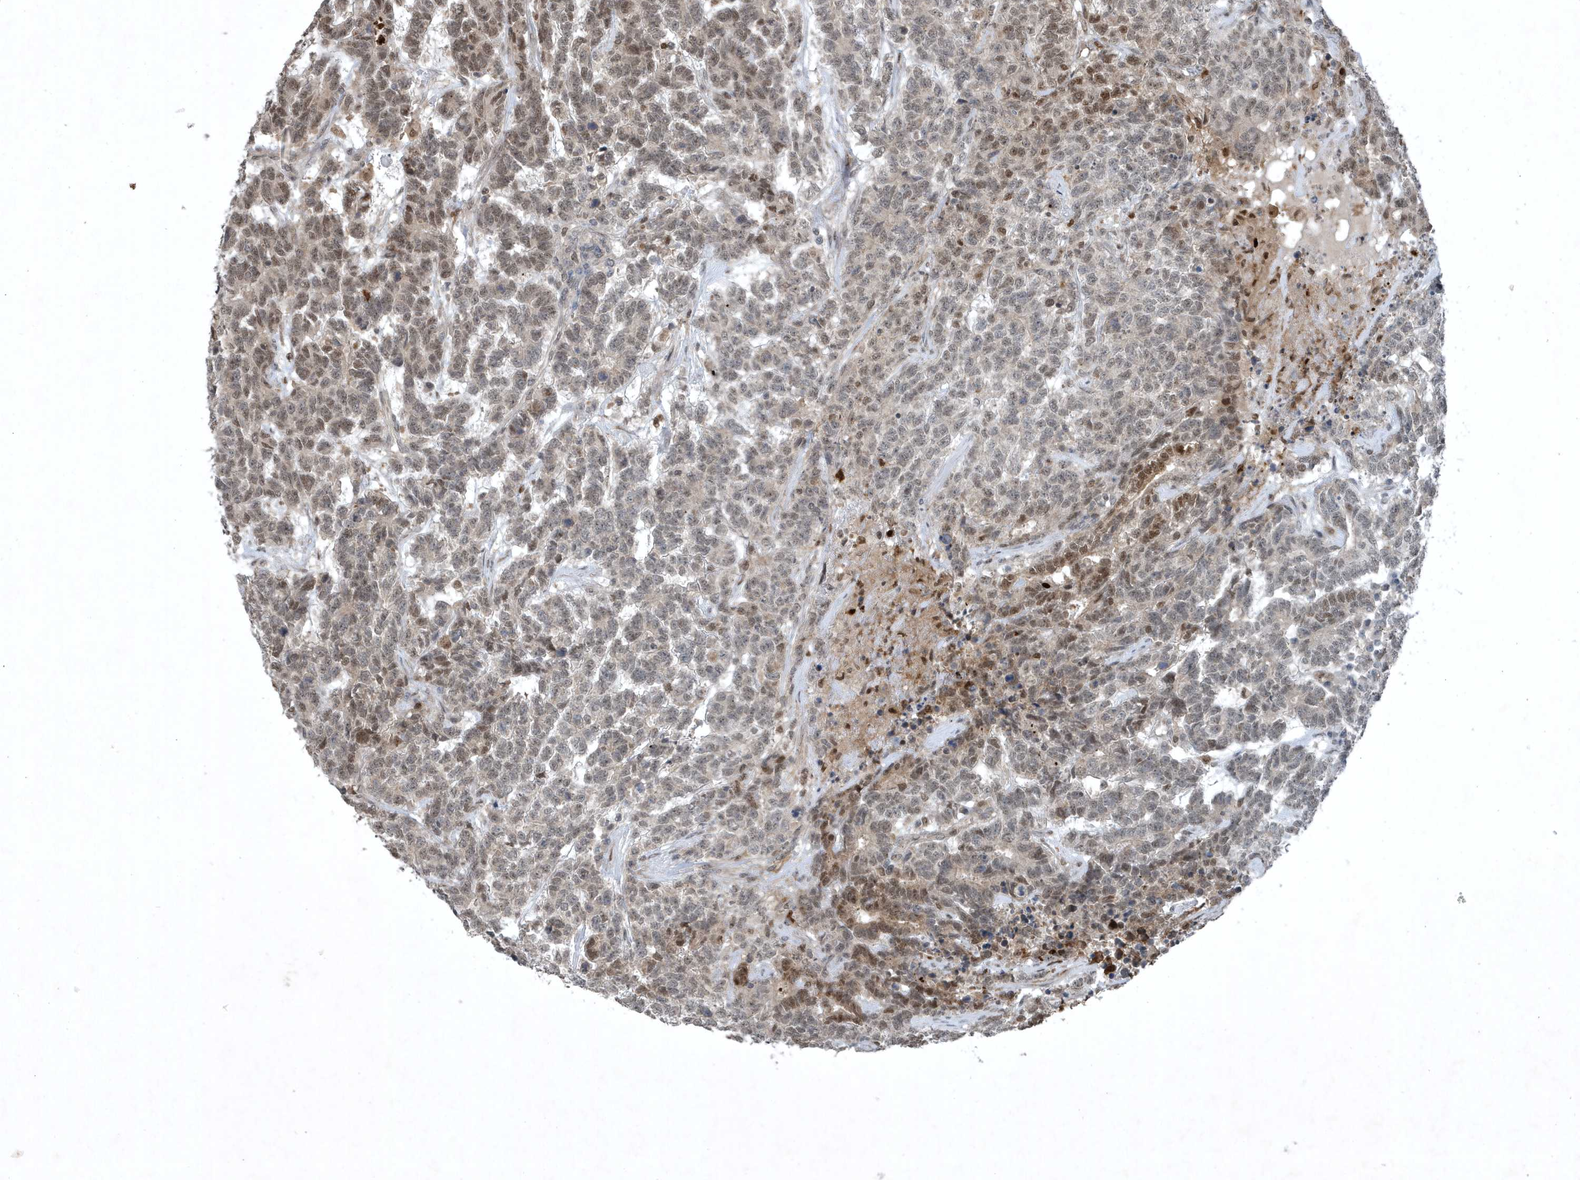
{"staining": {"intensity": "moderate", "quantity": "25%-75%", "location": "nuclear"}, "tissue": "testis cancer", "cell_type": "Tumor cells", "image_type": "cancer", "snomed": [{"axis": "morphology", "description": "Carcinoma, Embryonal, NOS"}, {"axis": "topography", "description": "Testis"}], "caption": "Tumor cells reveal medium levels of moderate nuclear expression in about 25%-75% of cells in human testis embryonal carcinoma.", "gene": "HSPA1A", "patient": {"sex": "male", "age": 26}}